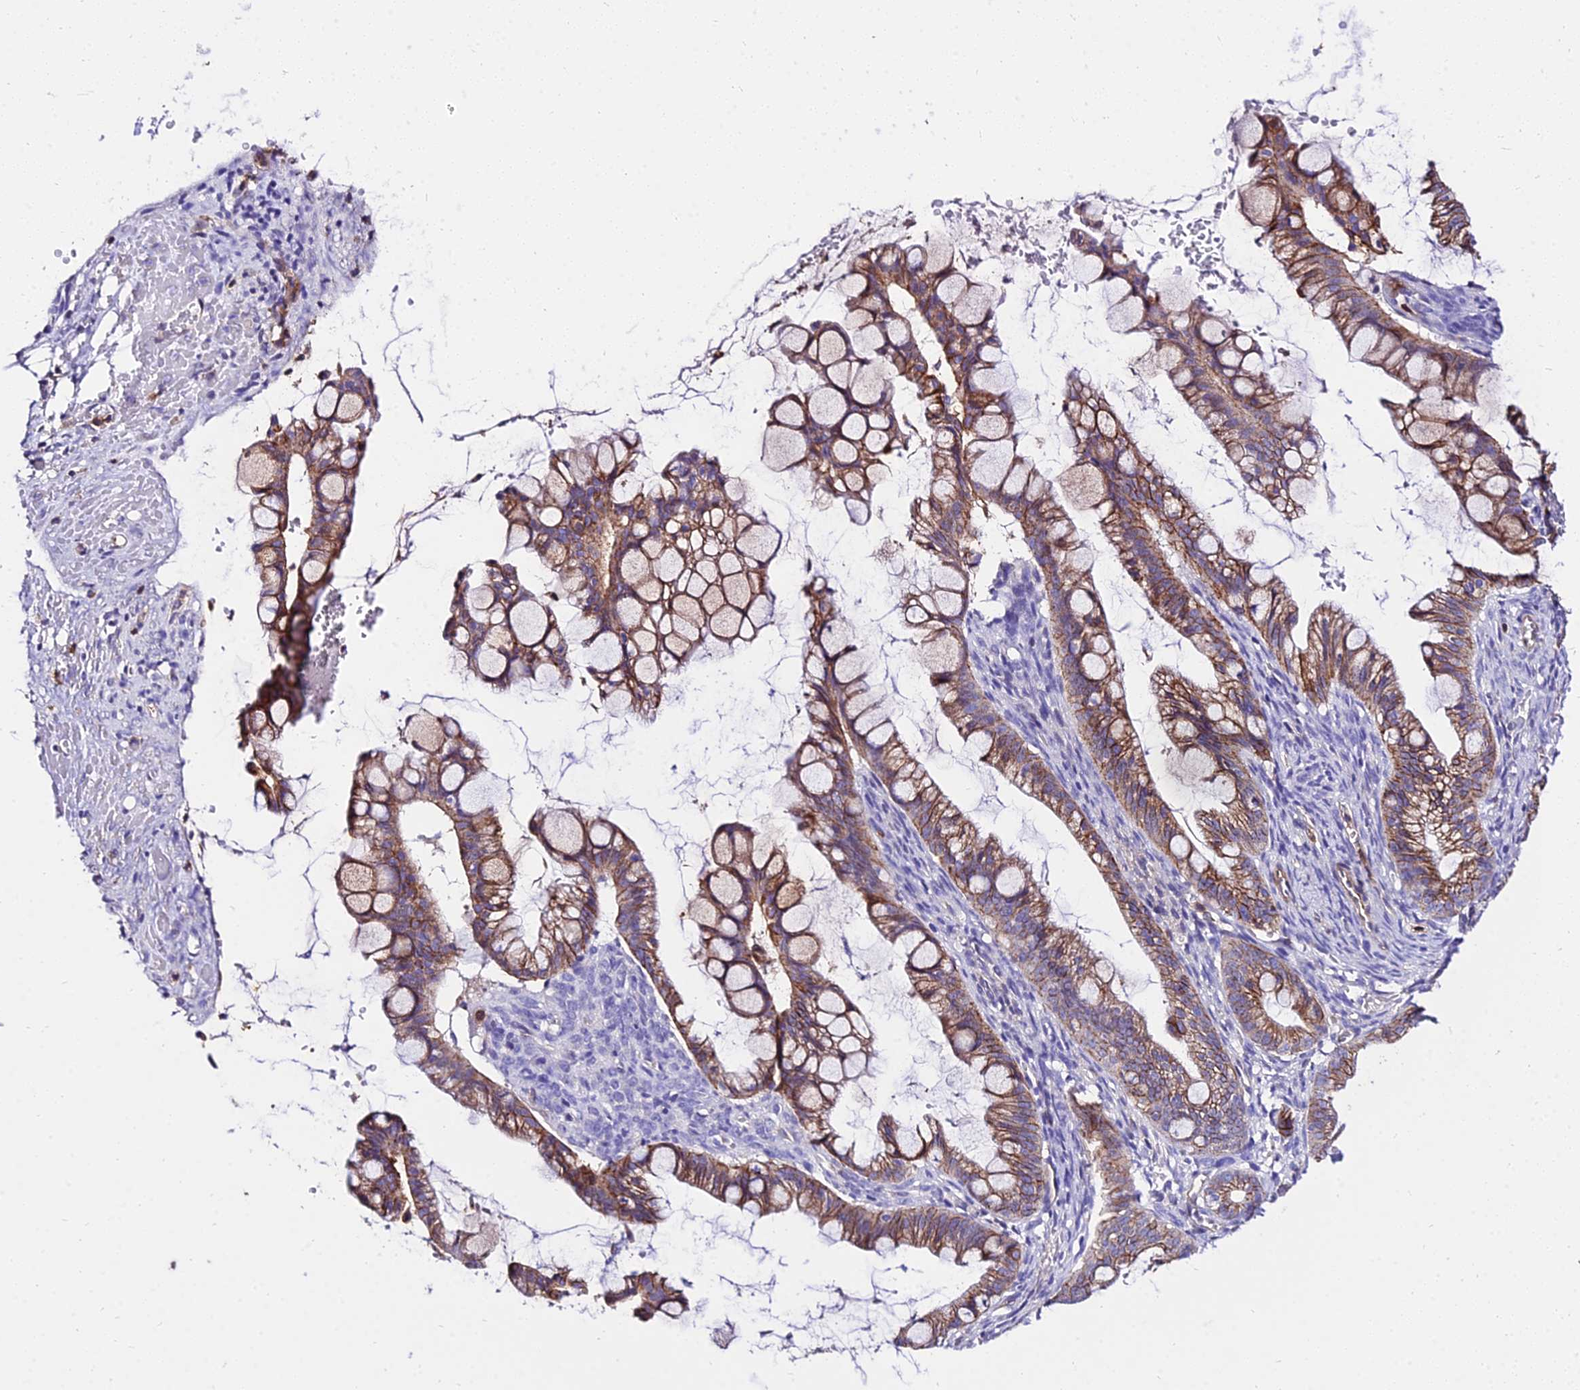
{"staining": {"intensity": "moderate", "quantity": ">75%", "location": "cytoplasmic/membranous"}, "tissue": "ovarian cancer", "cell_type": "Tumor cells", "image_type": "cancer", "snomed": [{"axis": "morphology", "description": "Cystadenocarcinoma, mucinous, NOS"}, {"axis": "topography", "description": "Ovary"}], "caption": "Mucinous cystadenocarcinoma (ovarian) tissue exhibits moderate cytoplasmic/membranous expression in approximately >75% of tumor cells", "gene": "CSRP1", "patient": {"sex": "female", "age": 73}}